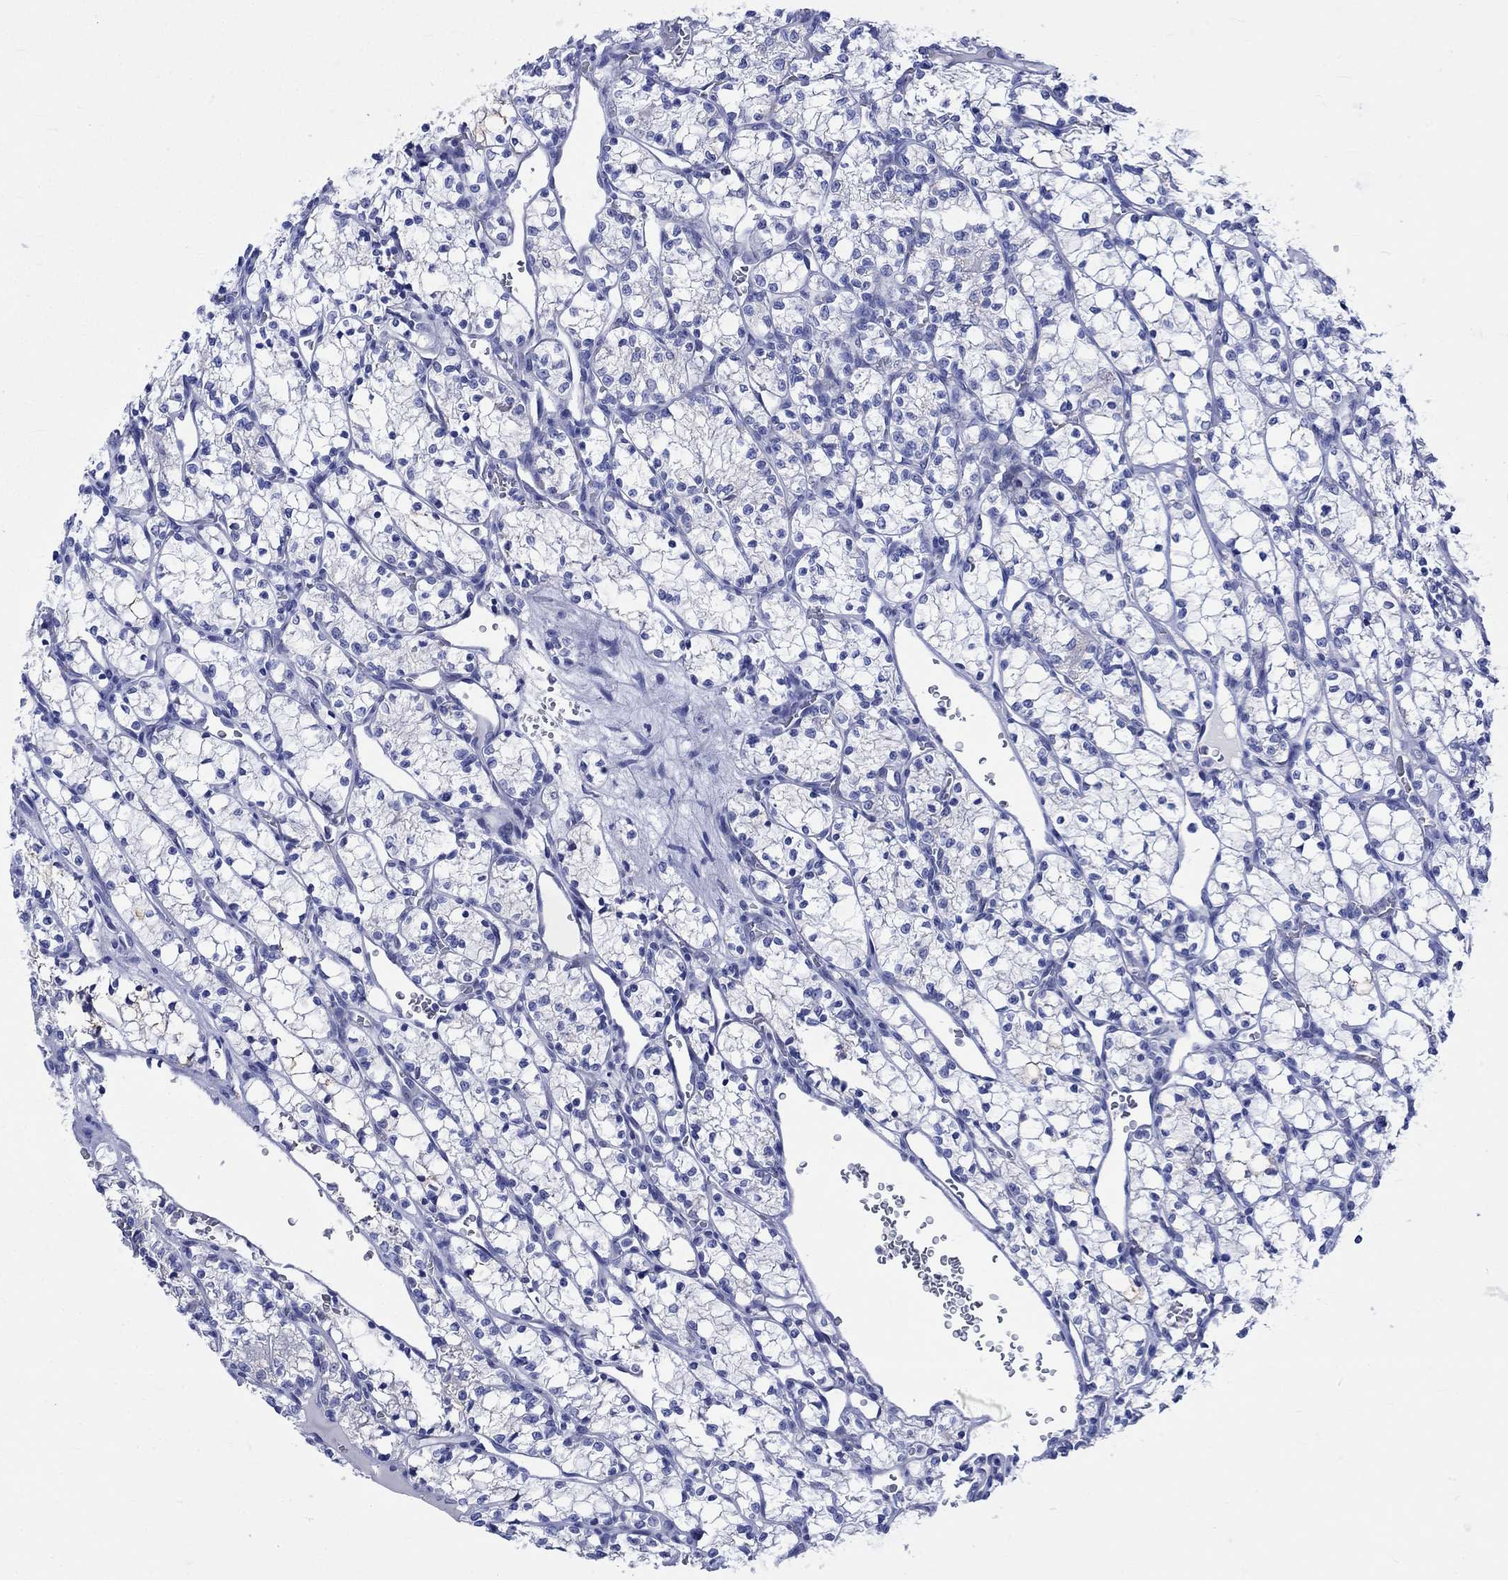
{"staining": {"intensity": "negative", "quantity": "none", "location": "none"}, "tissue": "renal cancer", "cell_type": "Tumor cells", "image_type": "cancer", "snomed": [{"axis": "morphology", "description": "Adenocarcinoma, NOS"}, {"axis": "topography", "description": "Kidney"}], "caption": "Image shows no protein expression in tumor cells of renal adenocarcinoma tissue. (DAB (3,3'-diaminobenzidine) immunohistochemistry with hematoxylin counter stain).", "gene": "KLHL33", "patient": {"sex": "female", "age": 69}}